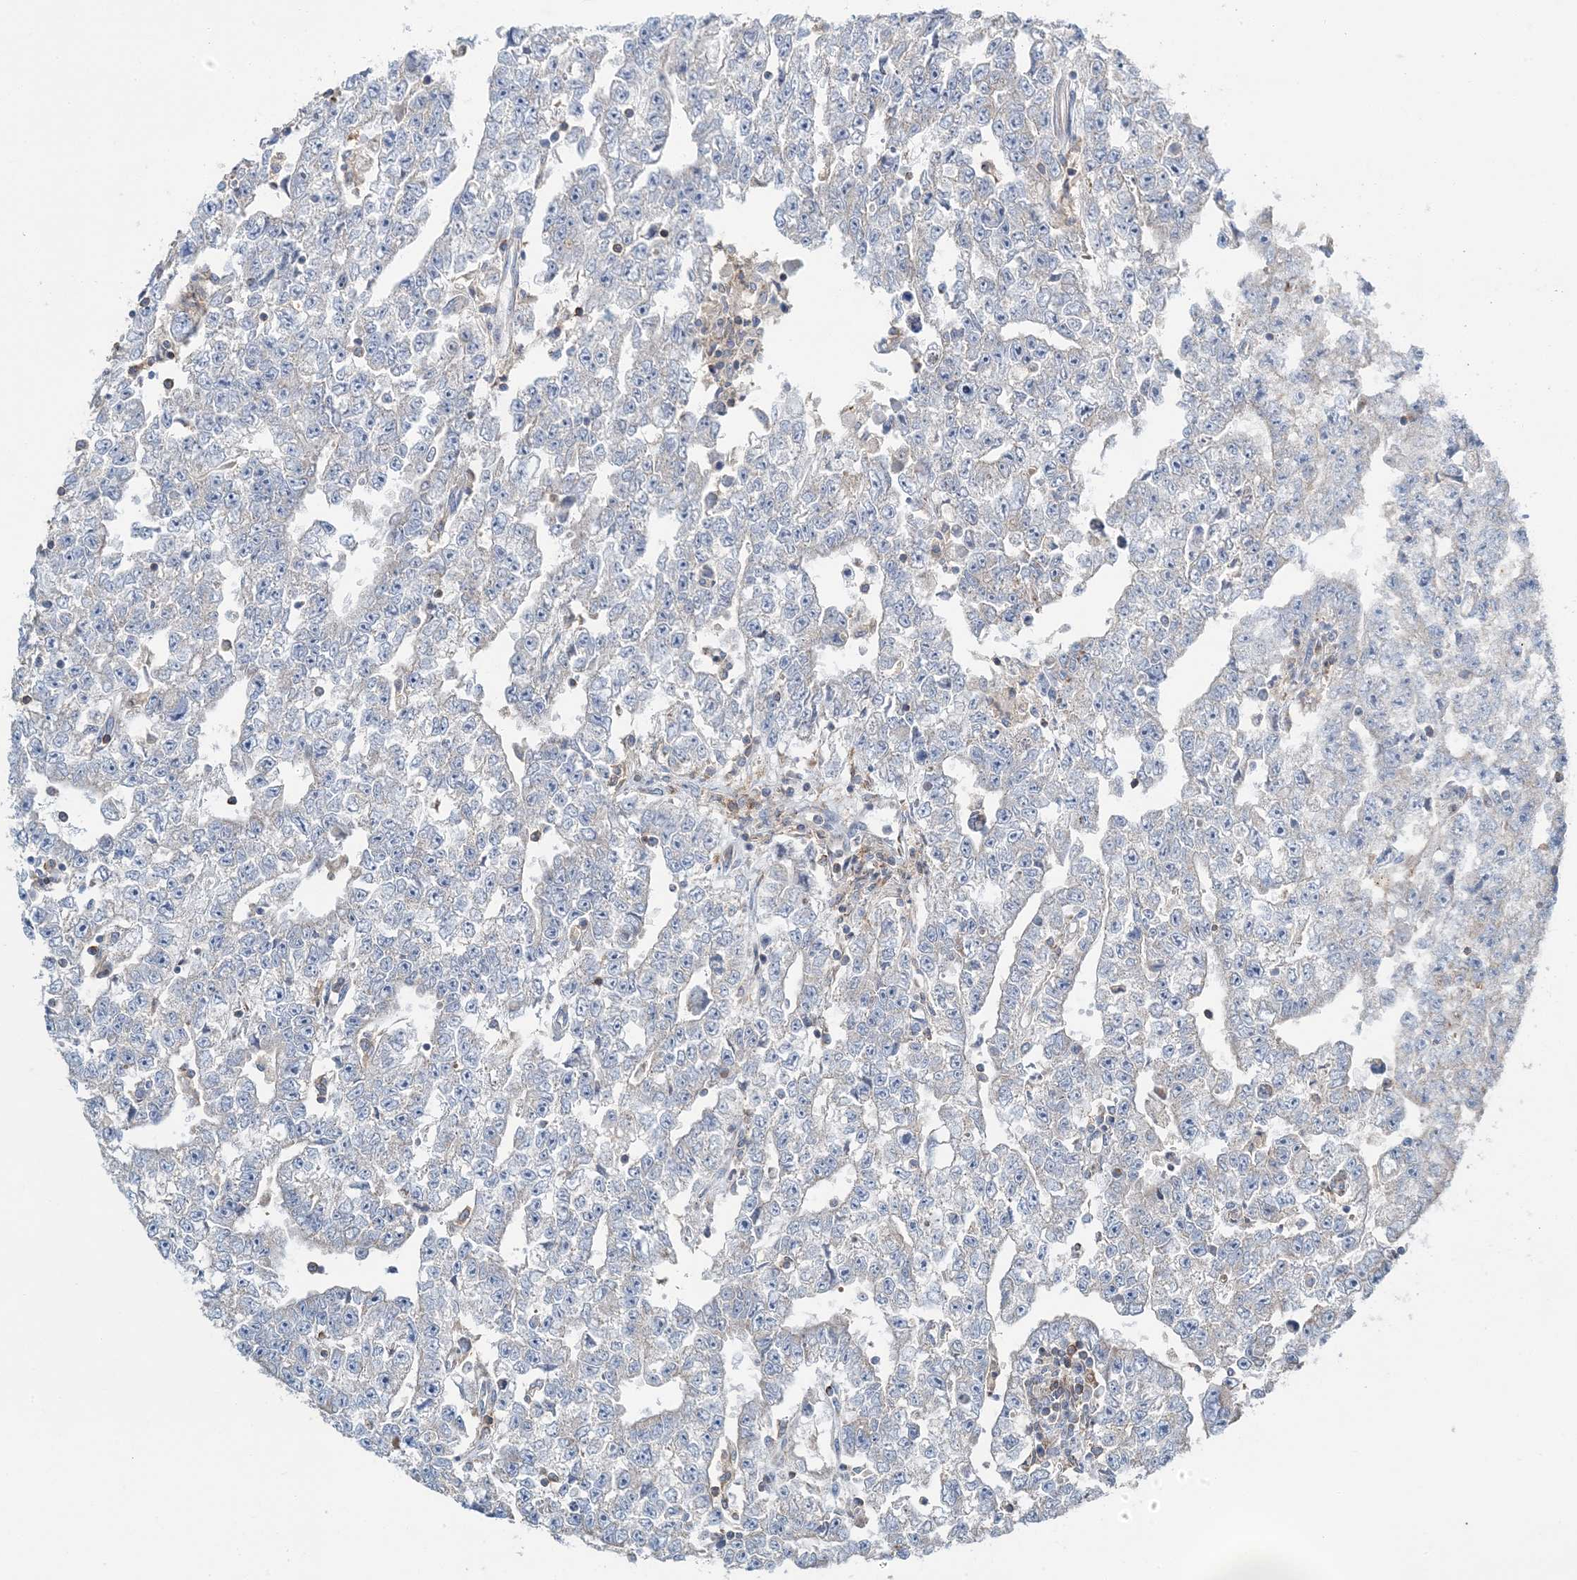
{"staining": {"intensity": "negative", "quantity": "none", "location": "none"}, "tissue": "testis cancer", "cell_type": "Tumor cells", "image_type": "cancer", "snomed": [{"axis": "morphology", "description": "Carcinoma, Embryonal, NOS"}, {"axis": "topography", "description": "Testis"}], "caption": "Histopathology image shows no significant protein expression in tumor cells of embryonal carcinoma (testis).", "gene": "TMLHE", "patient": {"sex": "male", "age": 25}}